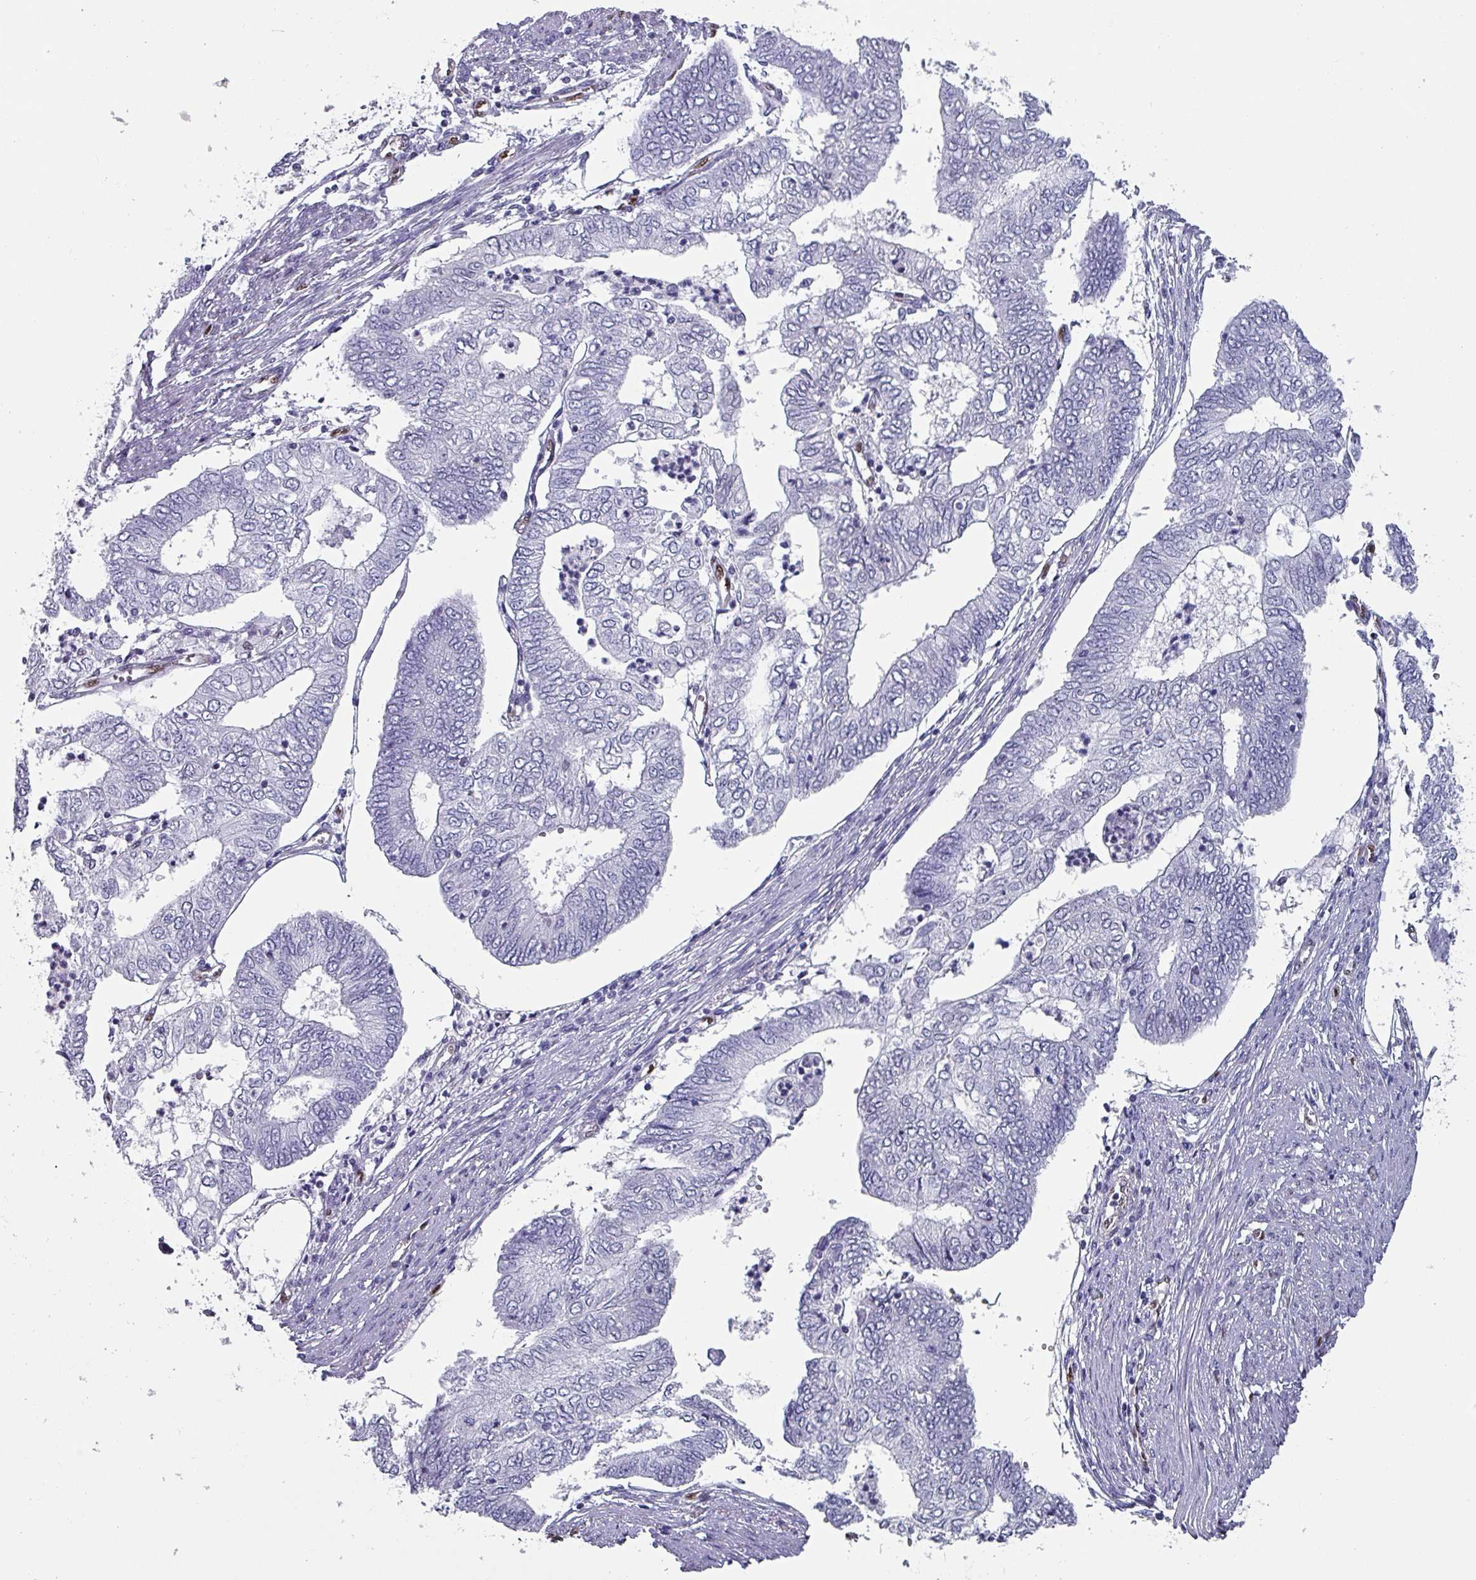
{"staining": {"intensity": "negative", "quantity": "none", "location": "none"}, "tissue": "endometrial cancer", "cell_type": "Tumor cells", "image_type": "cancer", "snomed": [{"axis": "morphology", "description": "Adenocarcinoma, NOS"}, {"axis": "topography", "description": "Endometrium"}], "caption": "Tumor cells show no significant protein expression in endometrial cancer (adenocarcinoma).", "gene": "ZNF816-ZNF321P", "patient": {"sex": "female", "age": 68}}